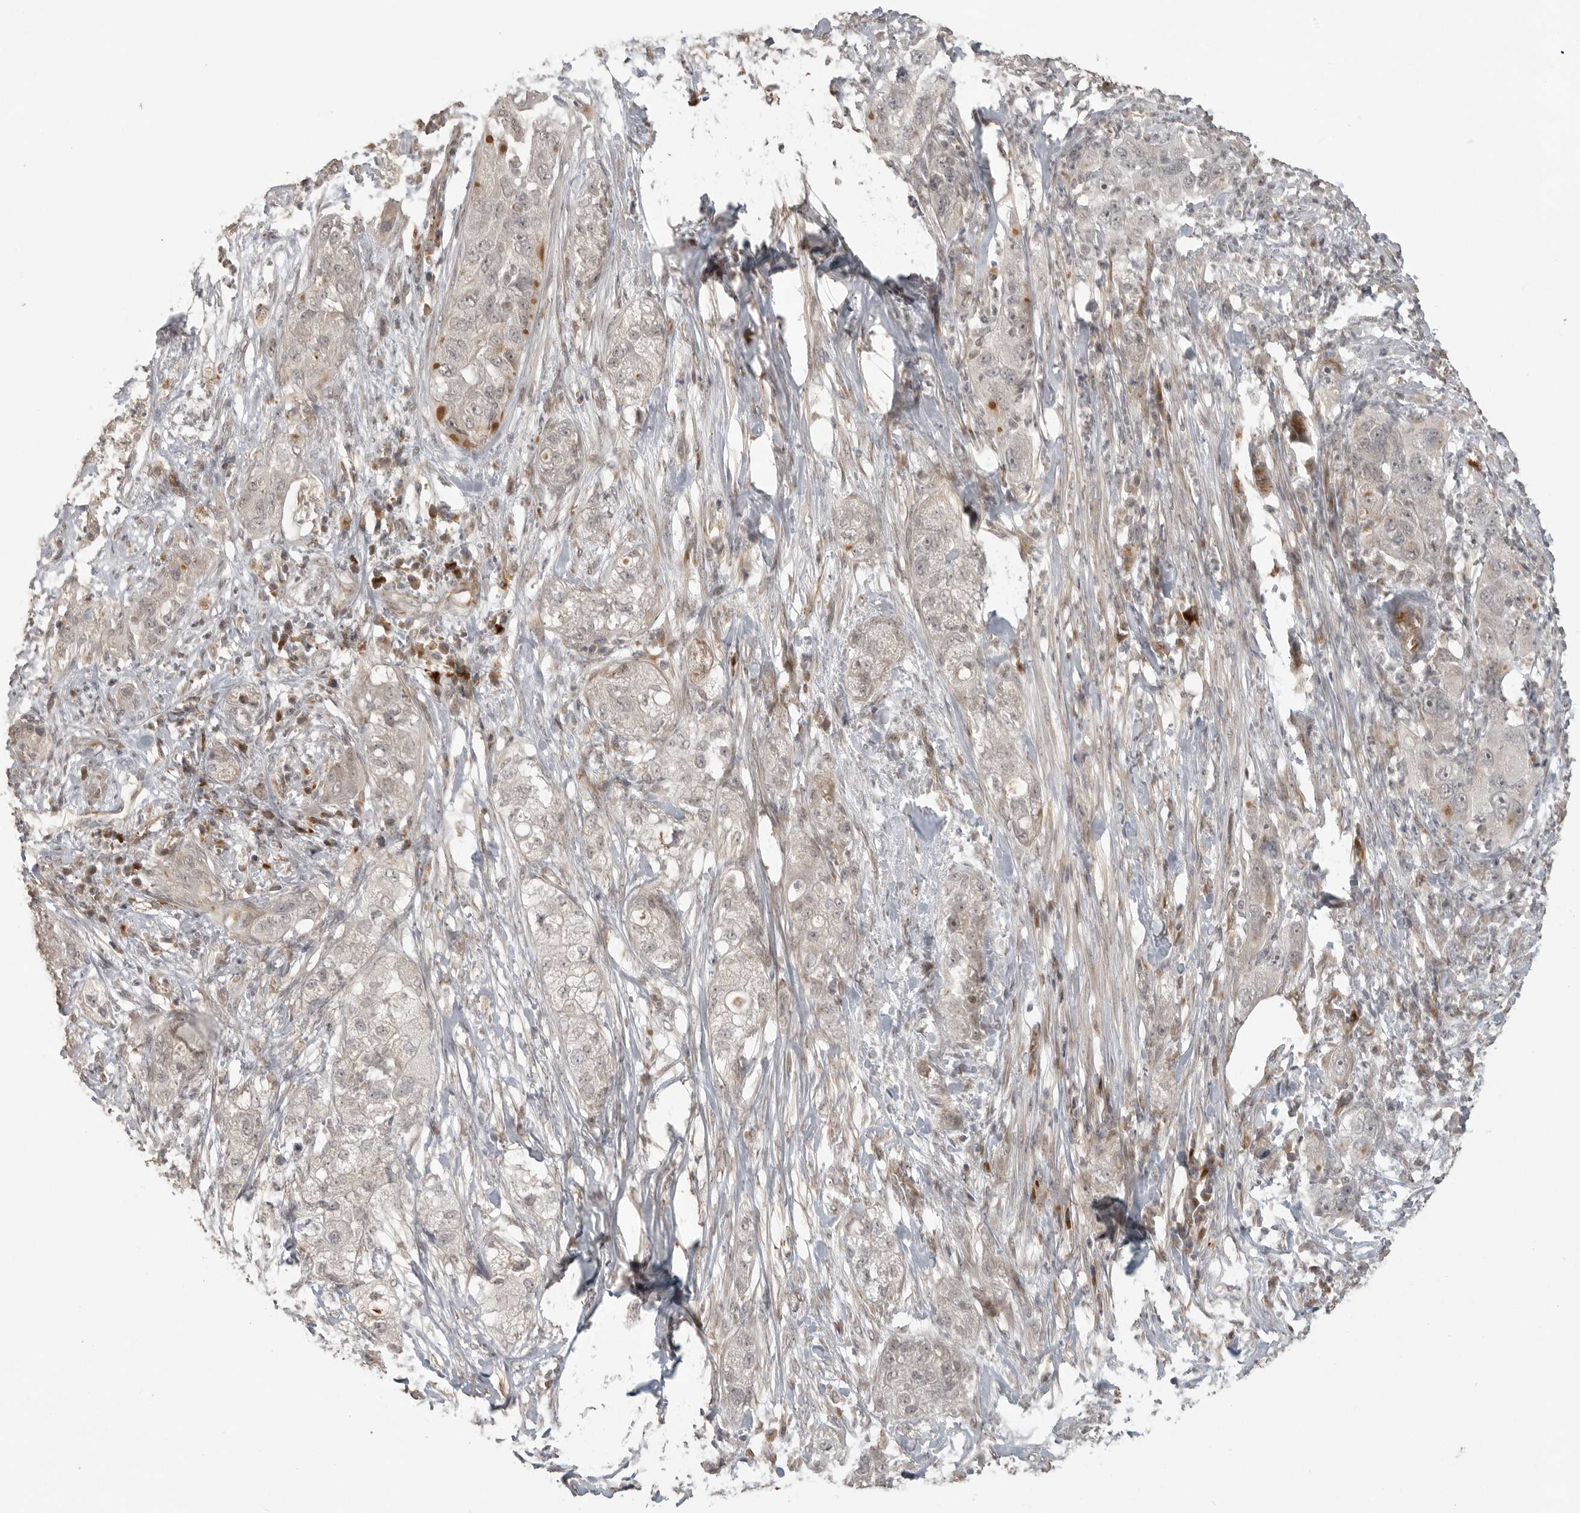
{"staining": {"intensity": "weak", "quantity": "<25%", "location": "cytoplasmic/membranous,nuclear"}, "tissue": "pancreatic cancer", "cell_type": "Tumor cells", "image_type": "cancer", "snomed": [{"axis": "morphology", "description": "Adenocarcinoma, NOS"}, {"axis": "topography", "description": "Pancreas"}], "caption": "This photomicrograph is of adenocarcinoma (pancreatic) stained with immunohistochemistry to label a protein in brown with the nuclei are counter-stained blue. There is no positivity in tumor cells.", "gene": "SMG8", "patient": {"sex": "female", "age": 78}}